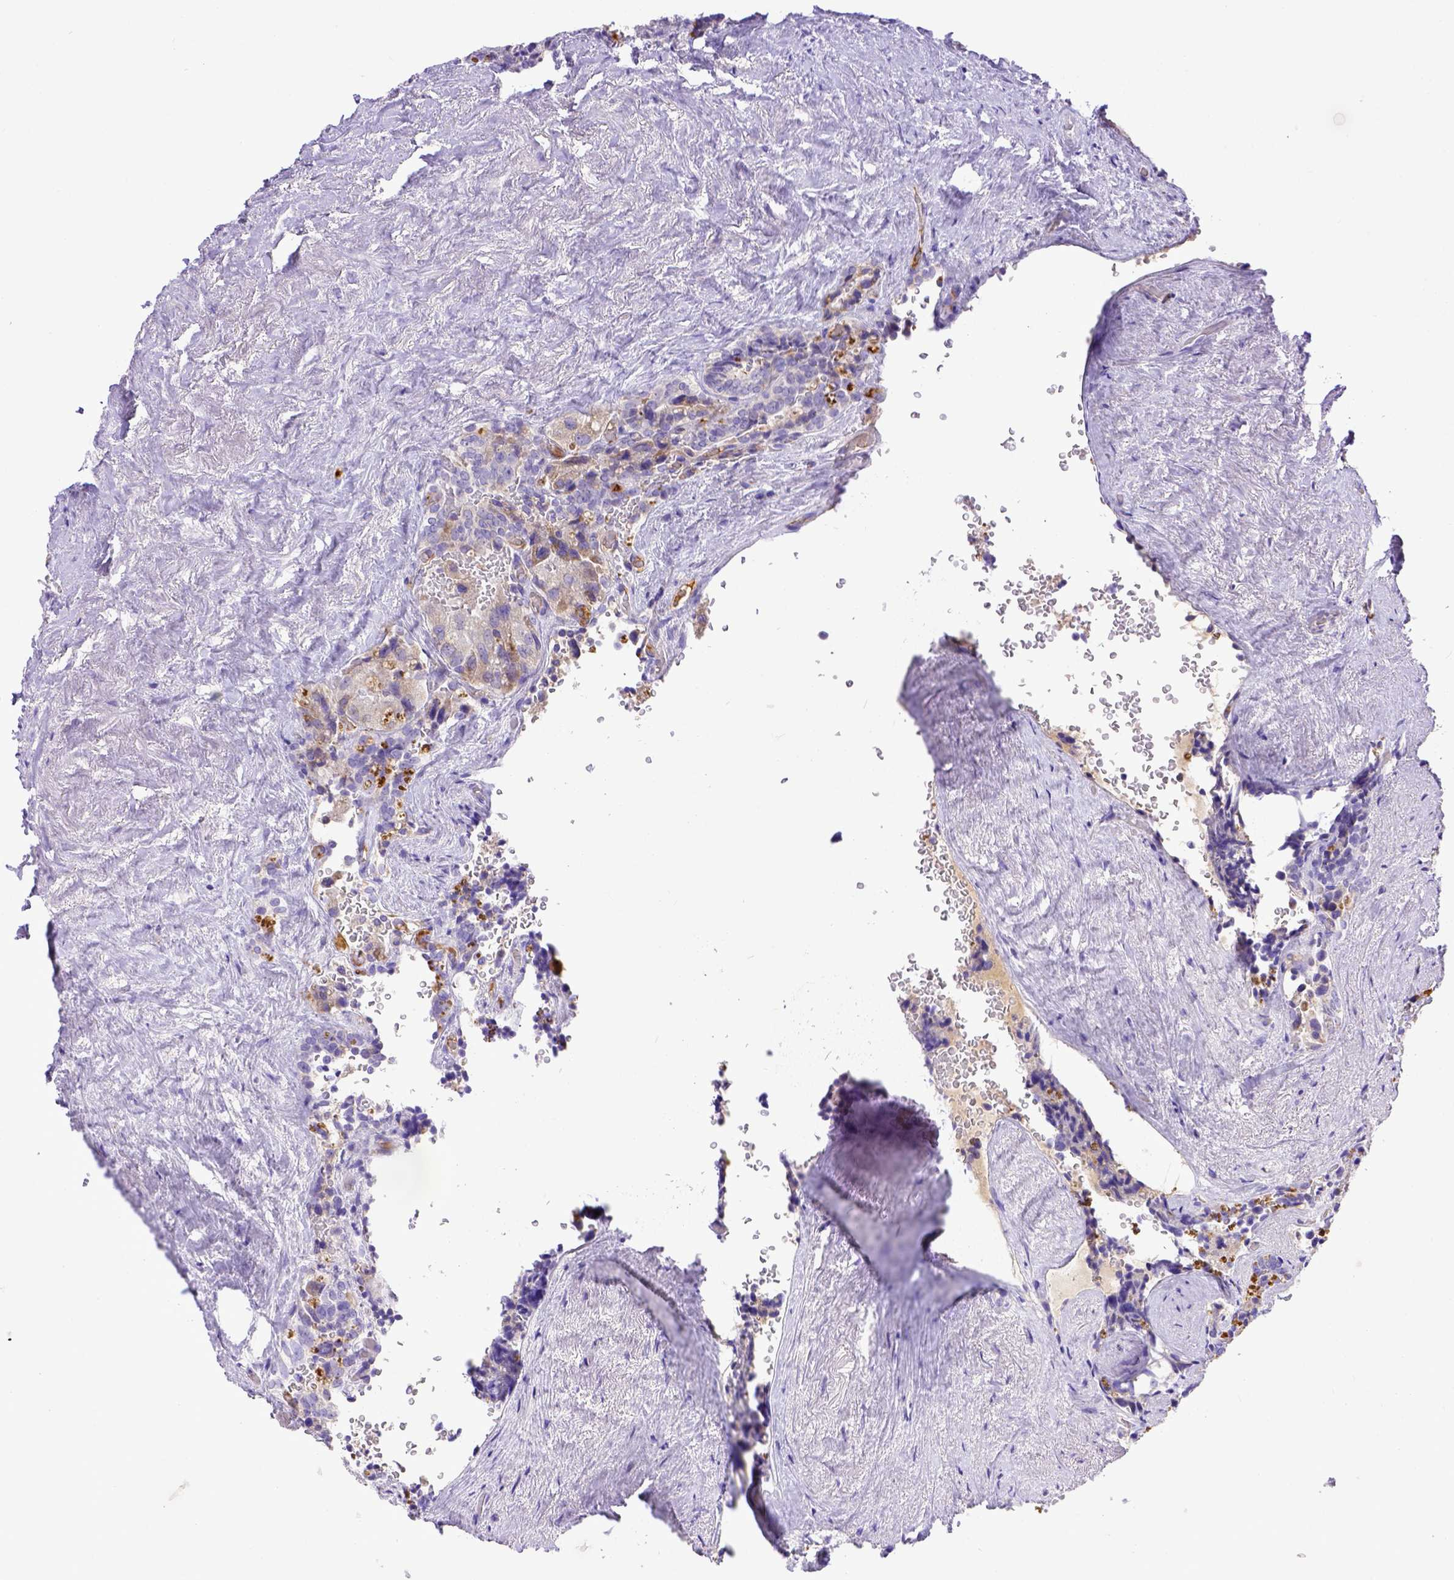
{"staining": {"intensity": "negative", "quantity": "none", "location": "none"}, "tissue": "seminal vesicle", "cell_type": "Glandular cells", "image_type": "normal", "snomed": [{"axis": "morphology", "description": "Normal tissue, NOS"}, {"axis": "topography", "description": "Seminal veicle"}], "caption": "Unremarkable seminal vesicle was stained to show a protein in brown. There is no significant expression in glandular cells. (DAB immunohistochemistry (IHC) with hematoxylin counter stain).", "gene": "CFAP300", "patient": {"sex": "male", "age": 69}}